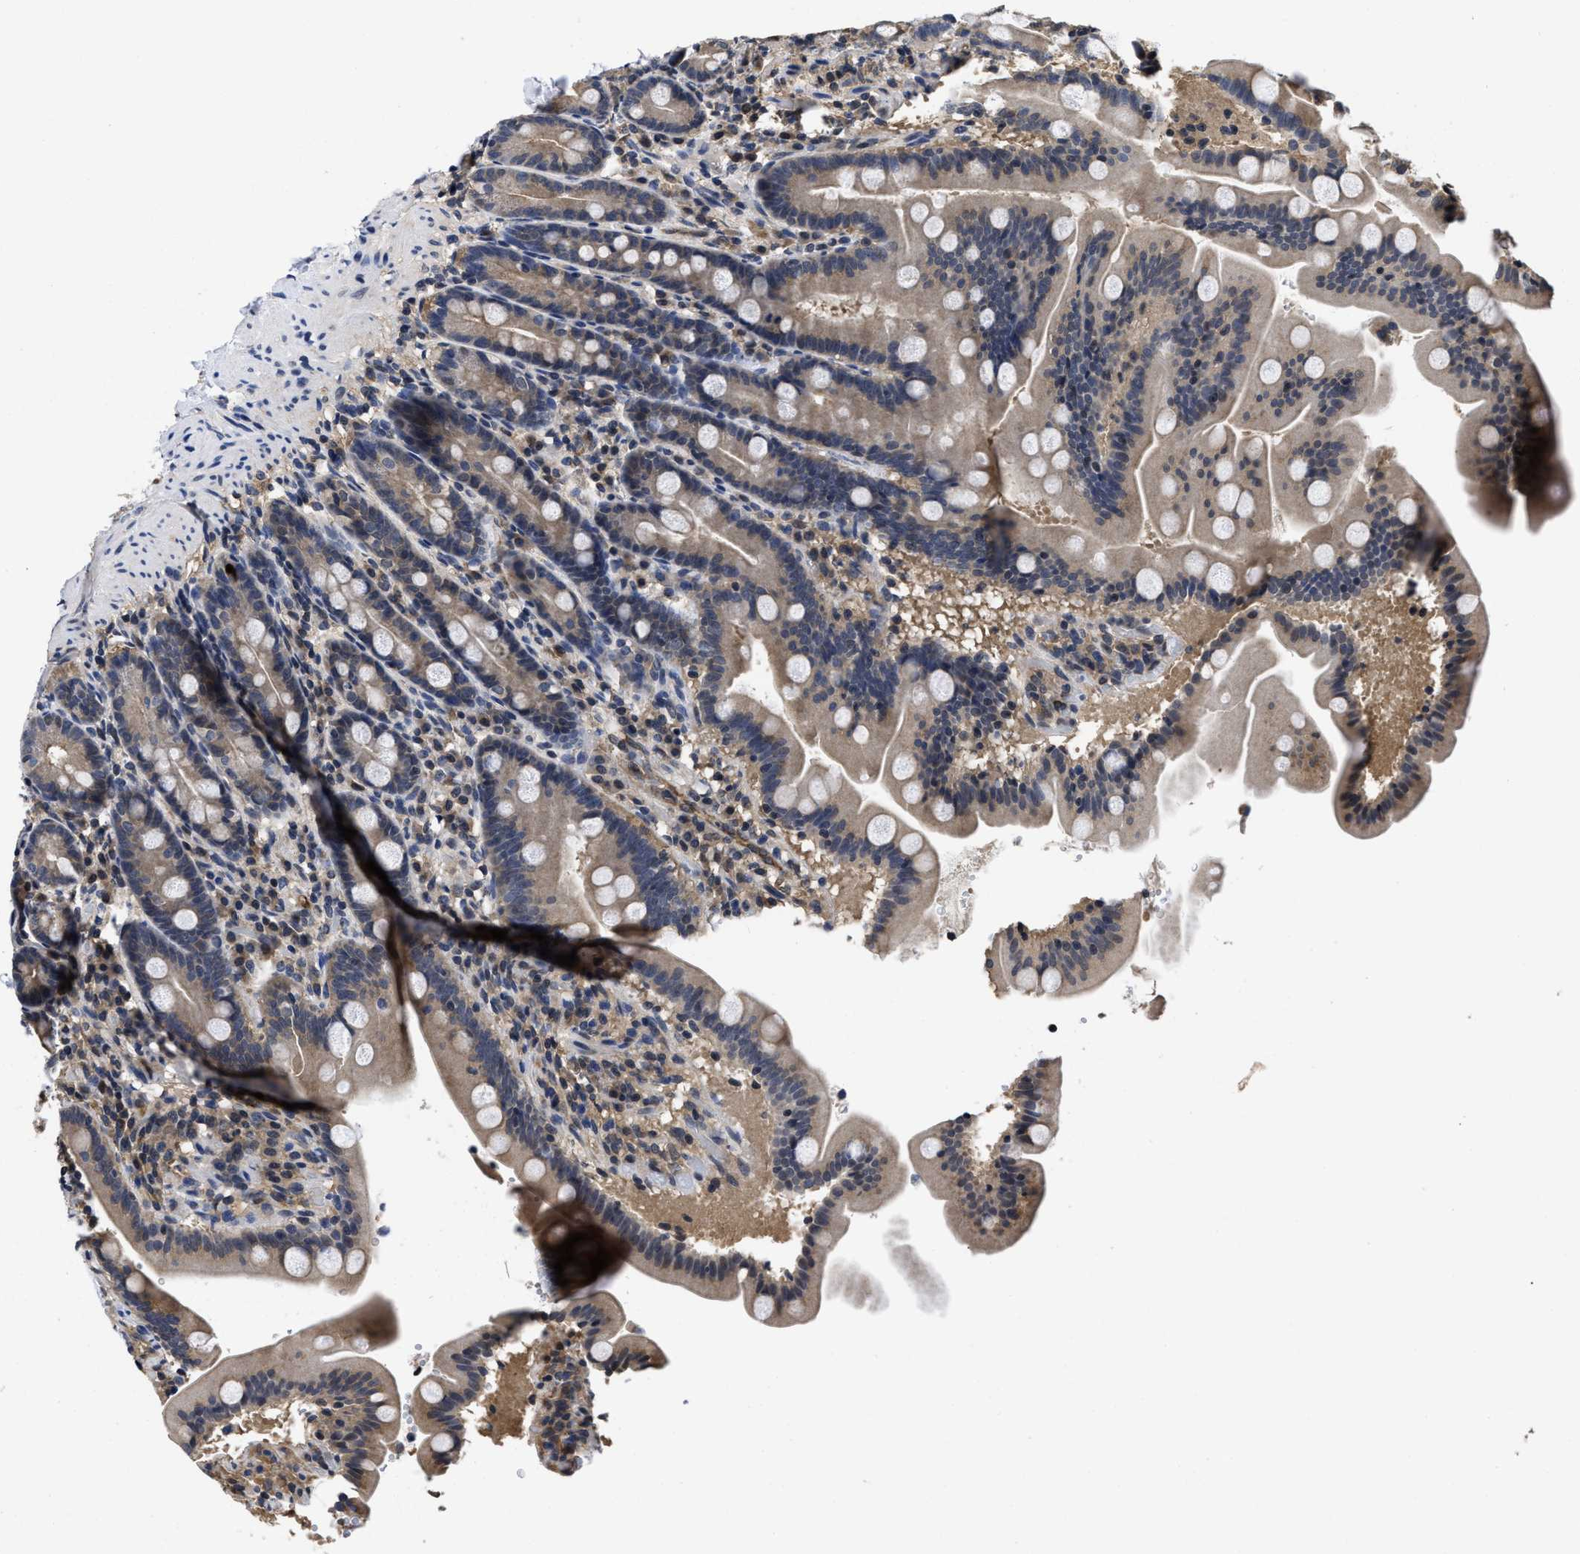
{"staining": {"intensity": "weak", "quantity": ">75%", "location": "cytoplasmic/membranous"}, "tissue": "duodenum", "cell_type": "Glandular cells", "image_type": "normal", "snomed": [{"axis": "morphology", "description": "Normal tissue, NOS"}, {"axis": "topography", "description": "Duodenum"}], "caption": "DAB immunohistochemical staining of unremarkable duodenum displays weak cytoplasmic/membranous protein positivity in approximately >75% of glandular cells. The staining was performed using DAB, with brown indicating positive protein expression. Nuclei are stained blue with hematoxylin.", "gene": "MCOLN2", "patient": {"sex": "male", "age": 54}}